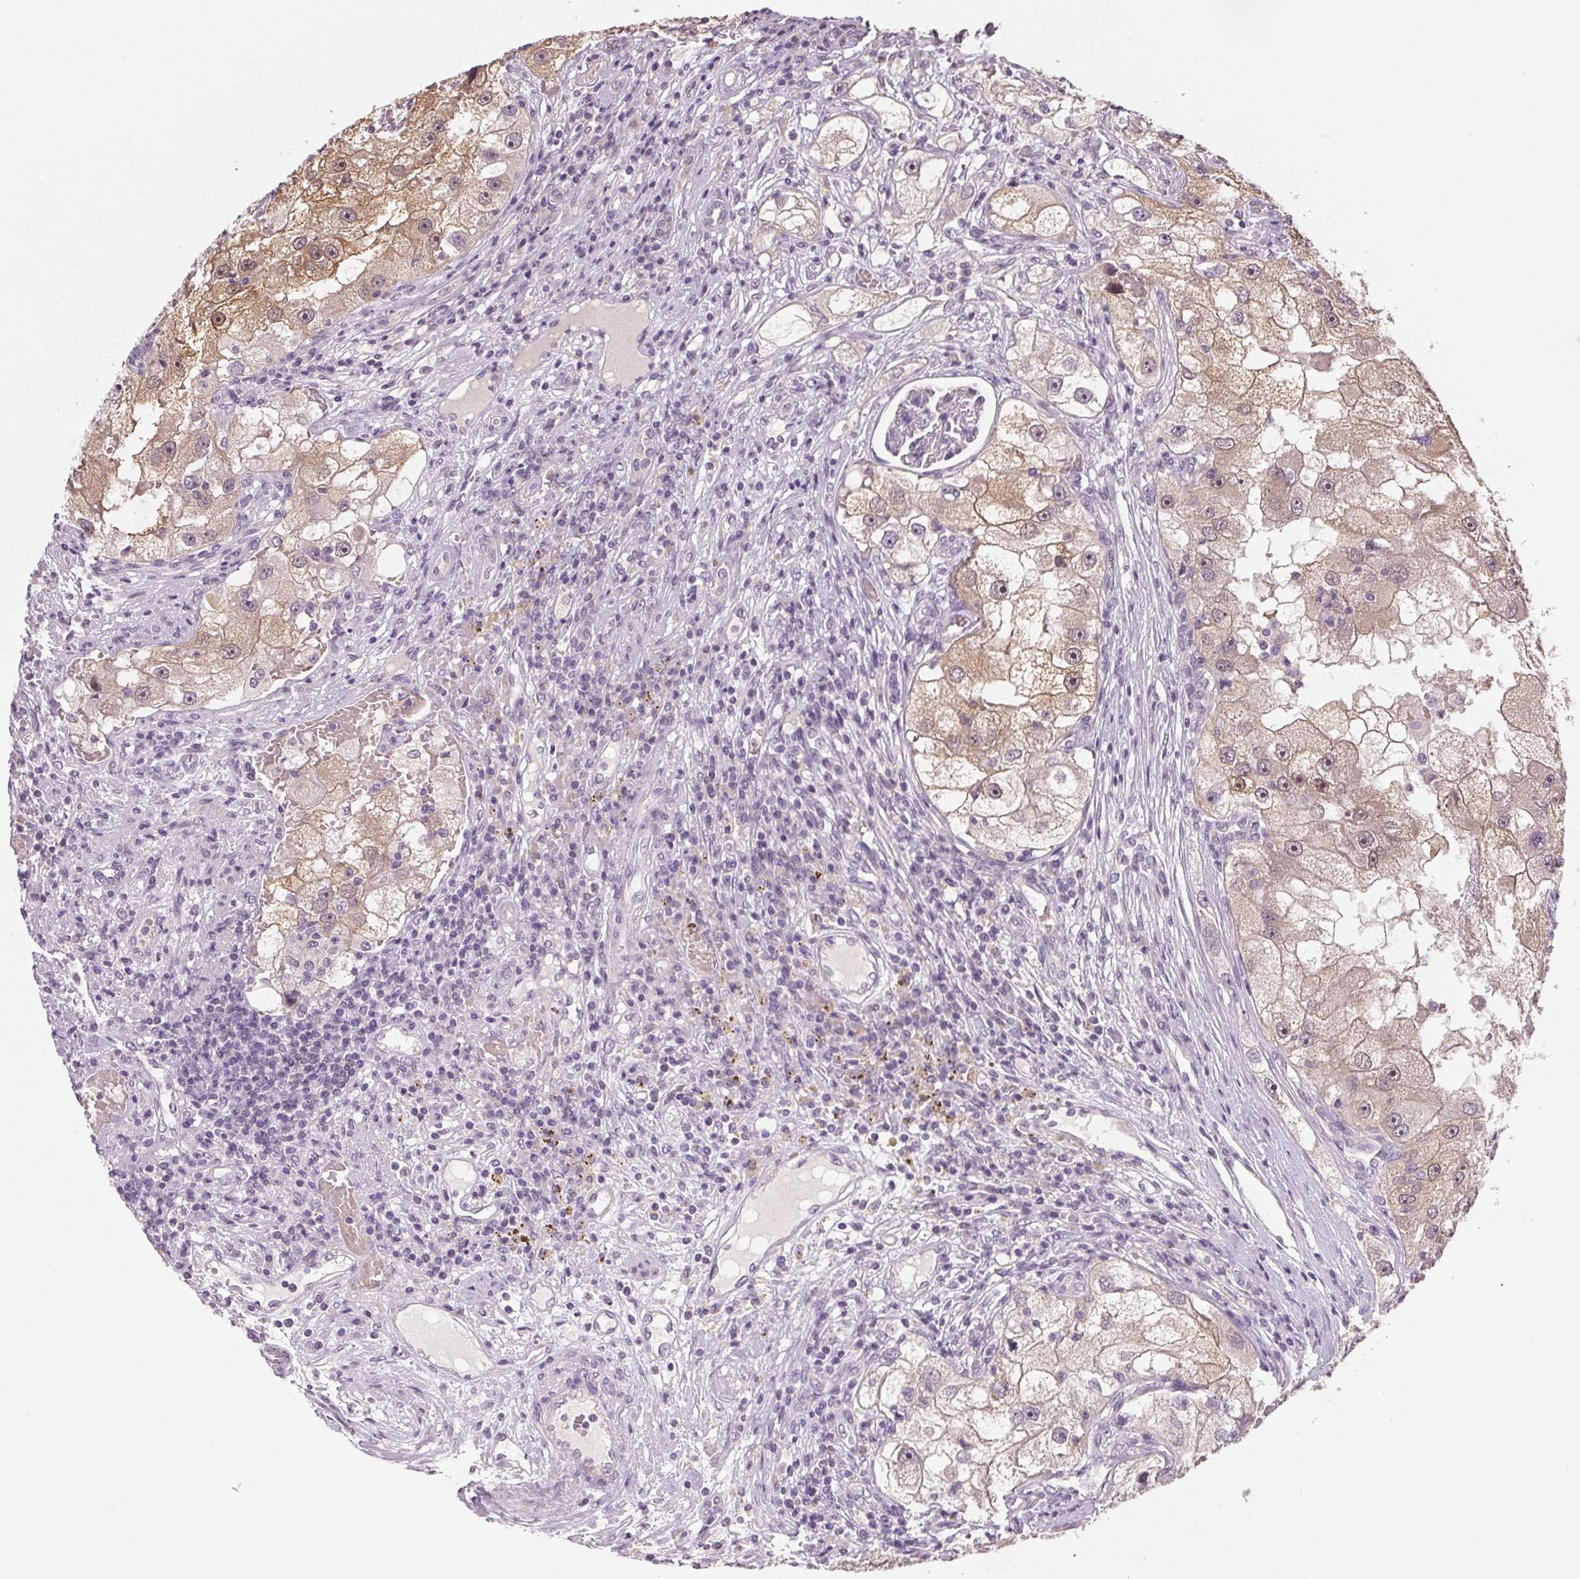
{"staining": {"intensity": "moderate", "quantity": "25%-75%", "location": "cytoplasmic/membranous"}, "tissue": "renal cancer", "cell_type": "Tumor cells", "image_type": "cancer", "snomed": [{"axis": "morphology", "description": "Adenocarcinoma, NOS"}, {"axis": "topography", "description": "Kidney"}], "caption": "Renal cancer (adenocarcinoma) stained with a brown dye demonstrates moderate cytoplasmic/membranous positive expression in approximately 25%-75% of tumor cells.", "gene": "ALDH8A1", "patient": {"sex": "male", "age": 63}}